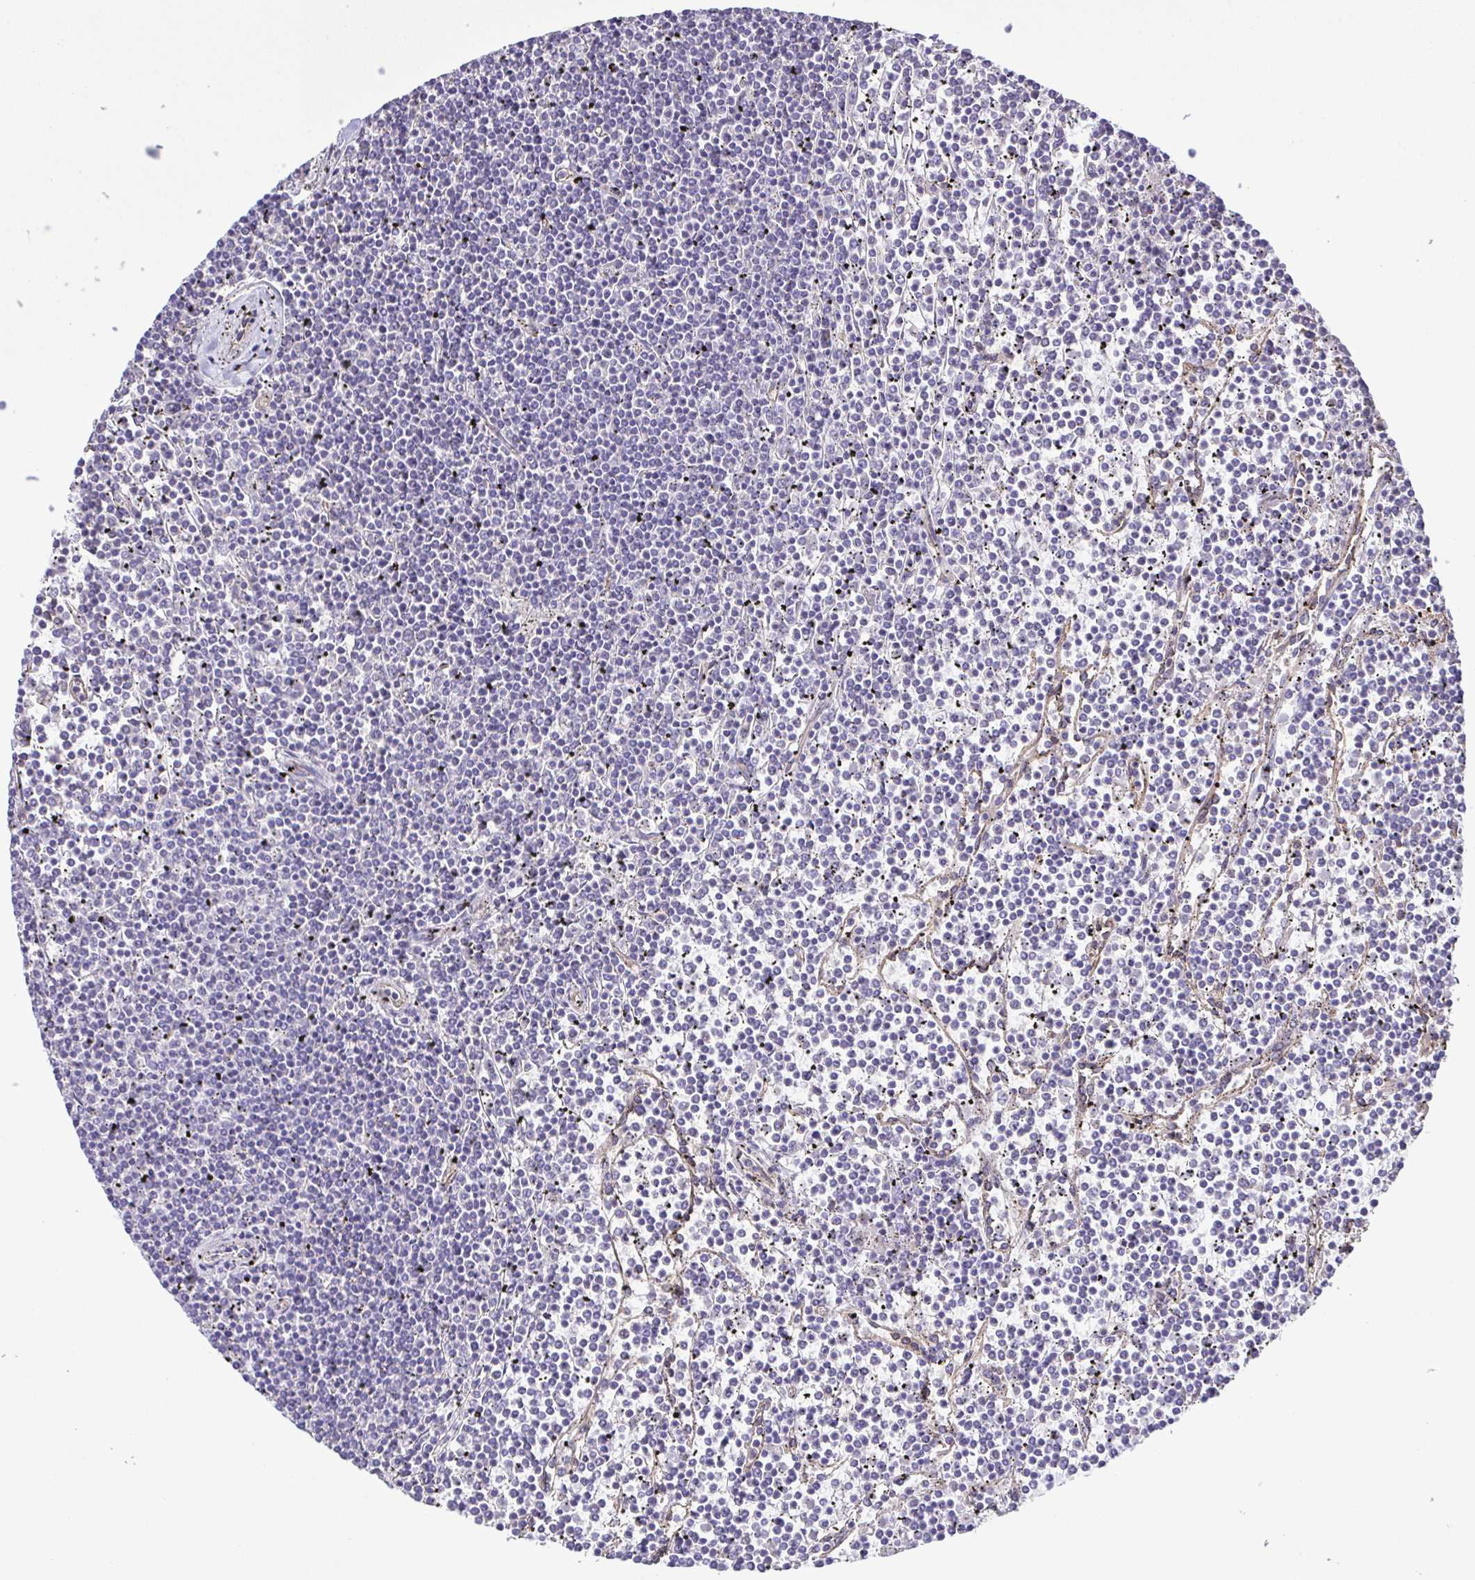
{"staining": {"intensity": "negative", "quantity": "none", "location": "none"}, "tissue": "lymphoma", "cell_type": "Tumor cells", "image_type": "cancer", "snomed": [{"axis": "morphology", "description": "Malignant lymphoma, non-Hodgkin's type, Low grade"}, {"axis": "topography", "description": "Spleen"}], "caption": "Human malignant lymphoma, non-Hodgkin's type (low-grade) stained for a protein using immunohistochemistry demonstrates no positivity in tumor cells.", "gene": "FLT1", "patient": {"sex": "female", "age": 19}}